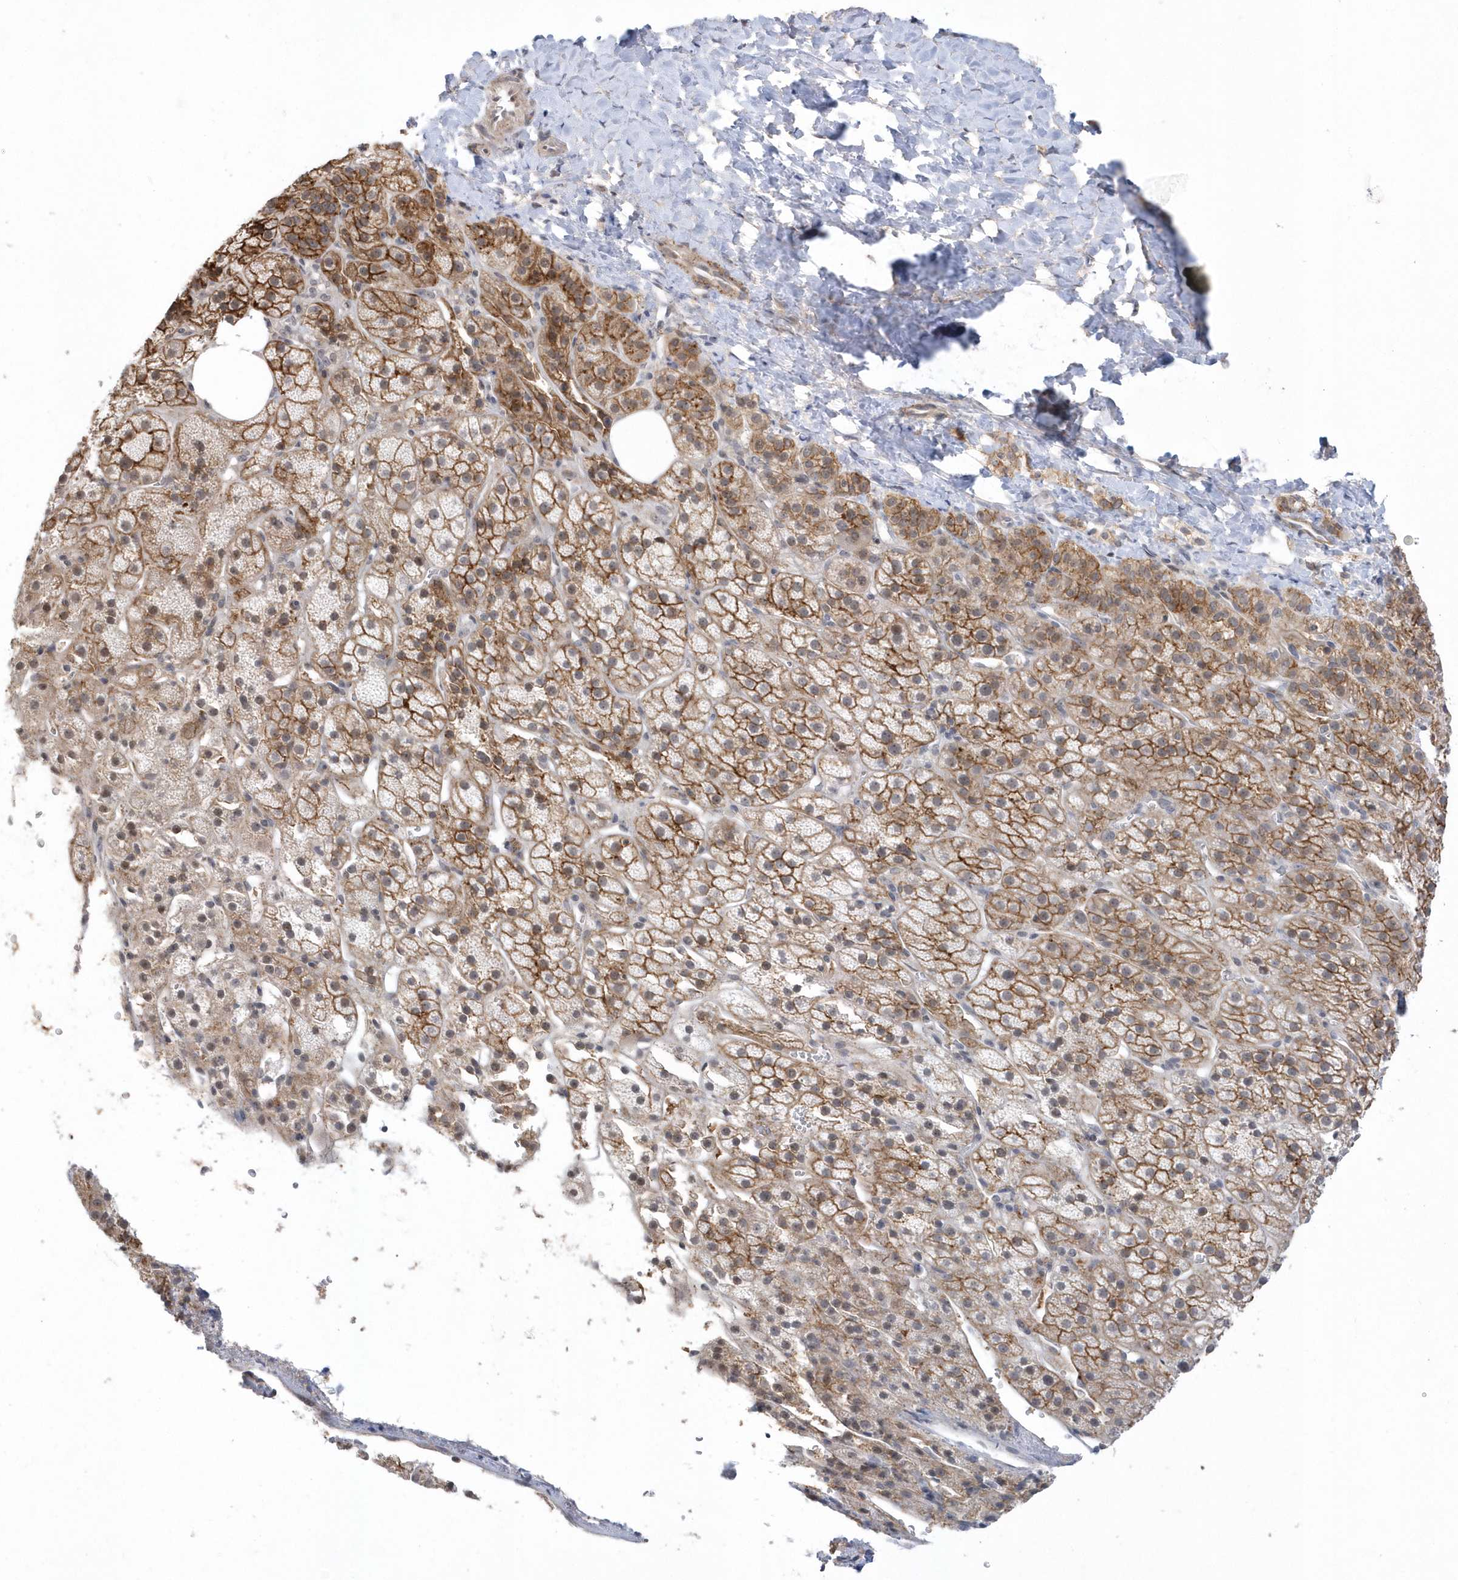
{"staining": {"intensity": "moderate", "quantity": ">75%", "location": "cytoplasmic/membranous"}, "tissue": "adrenal gland", "cell_type": "Glandular cells", "image_type": "normal", "snomed": [{"axis": "morphology", "description": "Normal tissue, NOS"}, {"axis": "topography", "description": "Adrenal gland"}], "caption": "IHC of normal human adrenal gland shows medium levels of moderate cytoplasmic/membranous expression in about >75% of glandular cells.", "gene": "CRIP3", "patient": {"sex": "female", "age": 57}}